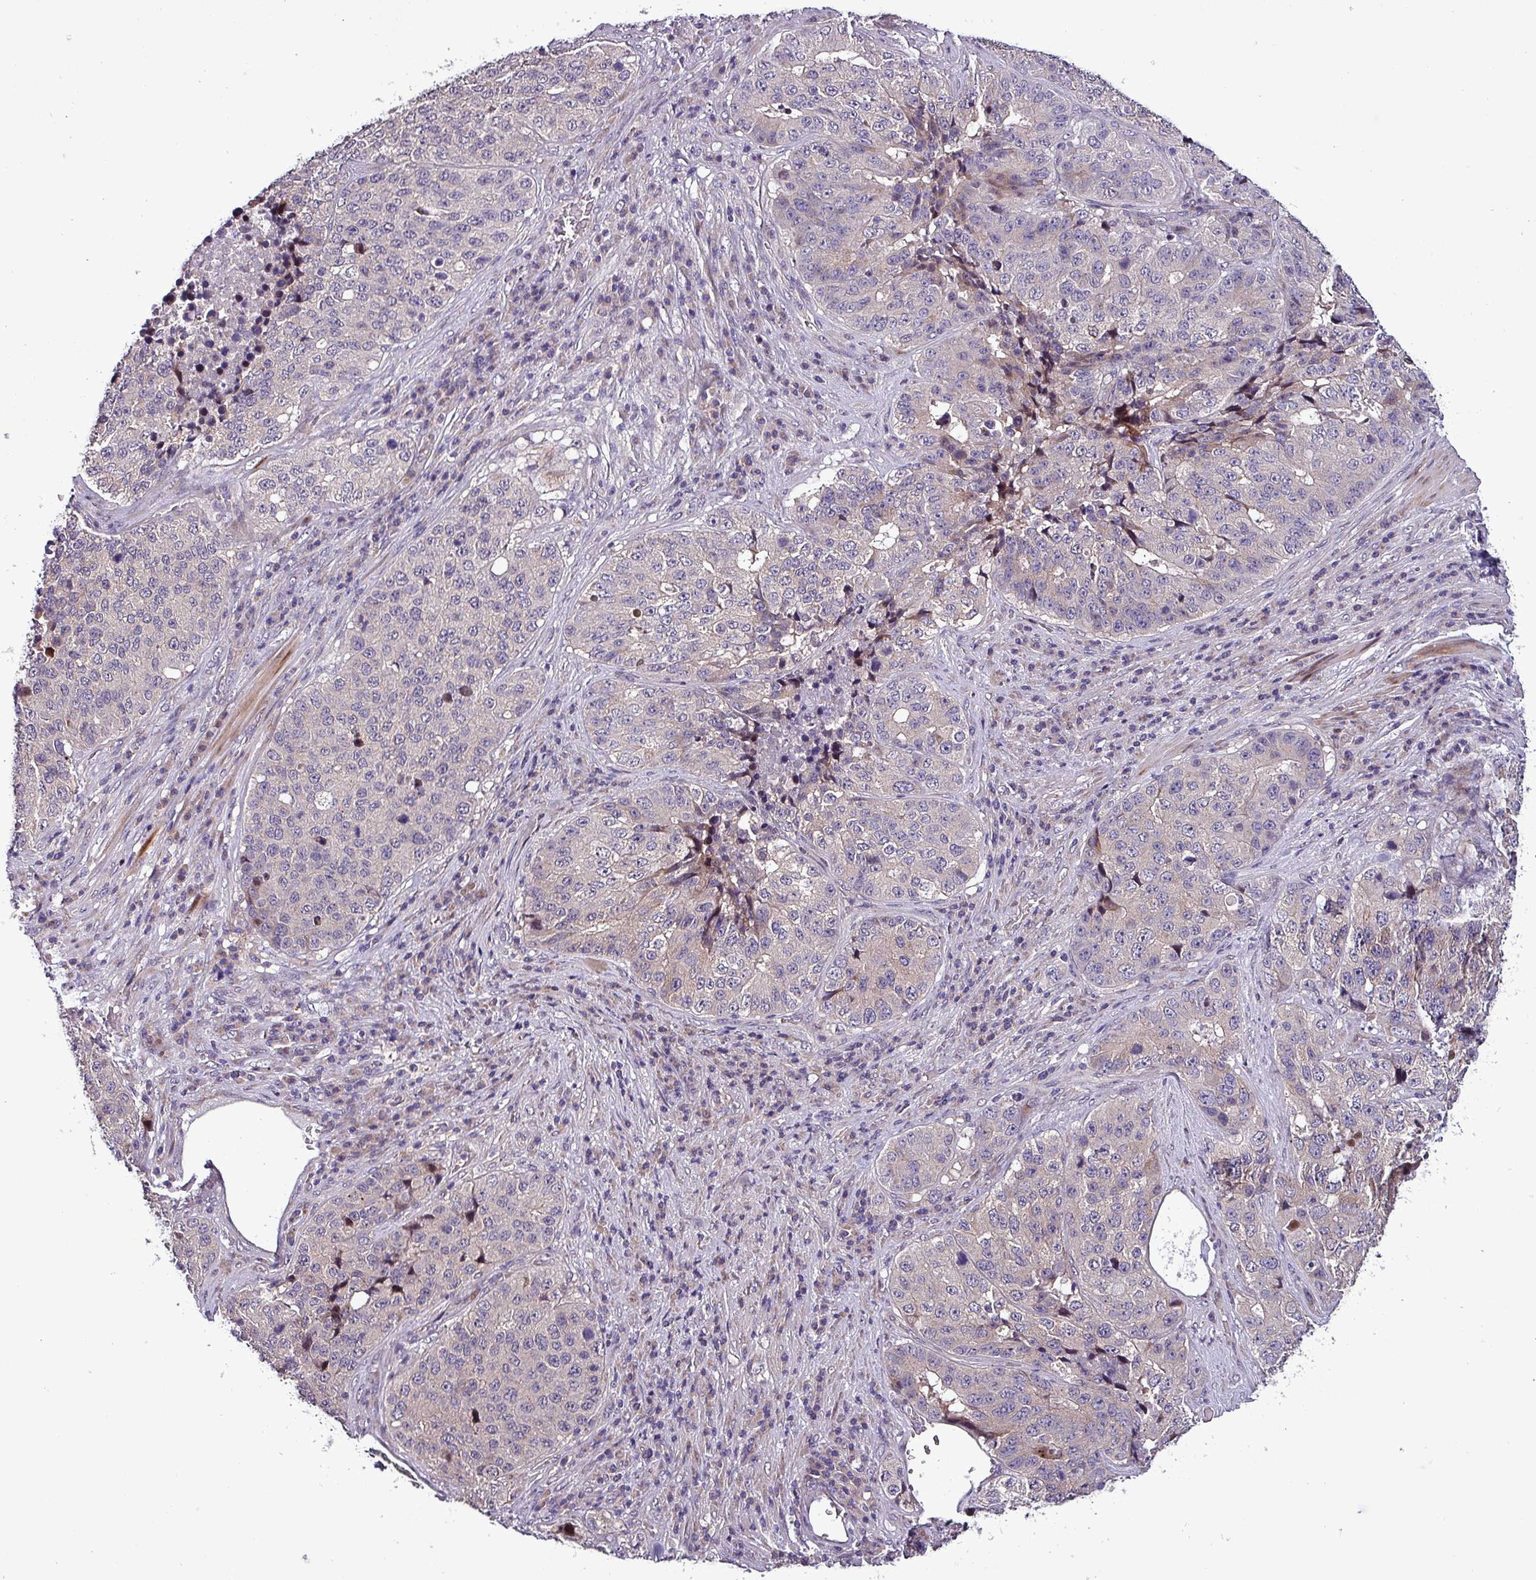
{"staining": {"intensity": "moderate", "quantity": "<25%", "location": "cytoplasmic/membranous"}, "tissue": "stomach cancer", "cell_type": "Tumor cells", "image_type": "cancer", "snomed": [{"axis": "morphology", "description": "Adenocarcinoma, NOS"}, {"axis": "topography", "description": "Stomach"}], "caption": "Immunohistochemical staining of human stomach cancer (adenocarcinoma) shows low levels of moderate cytoplasmic/membranous positivity in approximately <25% of tumor cells.", "gene": "GRAPL", "patient": {"sex": "male", "age": 71}}